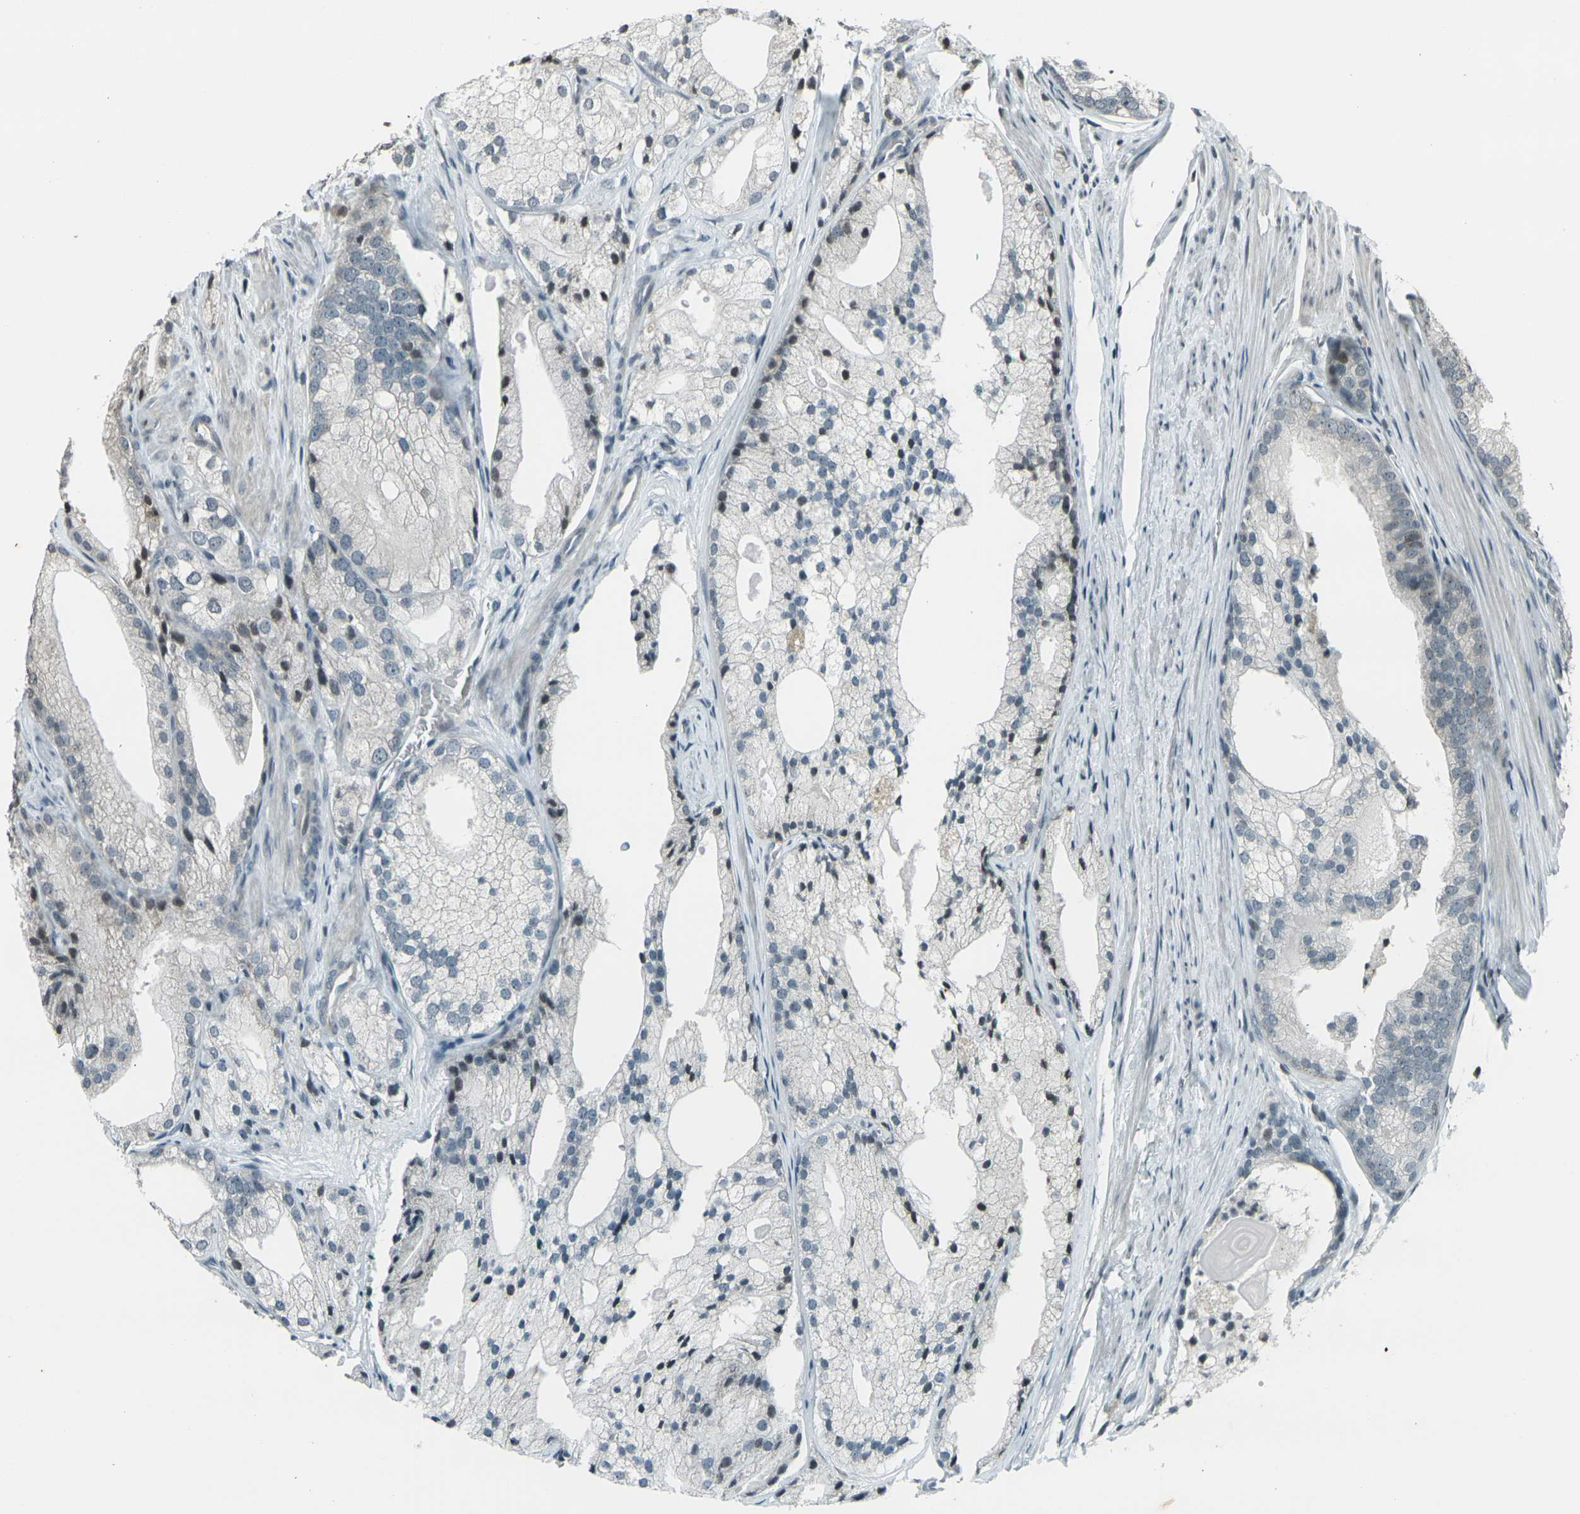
{"staining": {"intensity": "negative", "quantity": "none", "location": "none"}, "tissue": "prostate cancer", "cell_type": "Tumor cells", "image_type": "cancer", "snomed": [{"axis": "morphology", "description": "Adenocarcinoma, Low grade"}, {"axis": "topography", "description": "Prostate"}], "caption": "Low-grade adenocarcinoma (prostate) was stained to show a protein in brown. There is no significant expression in tumor cells.", "gene": "PRPF8", "patient": {"sex": "male", "age": 69}}